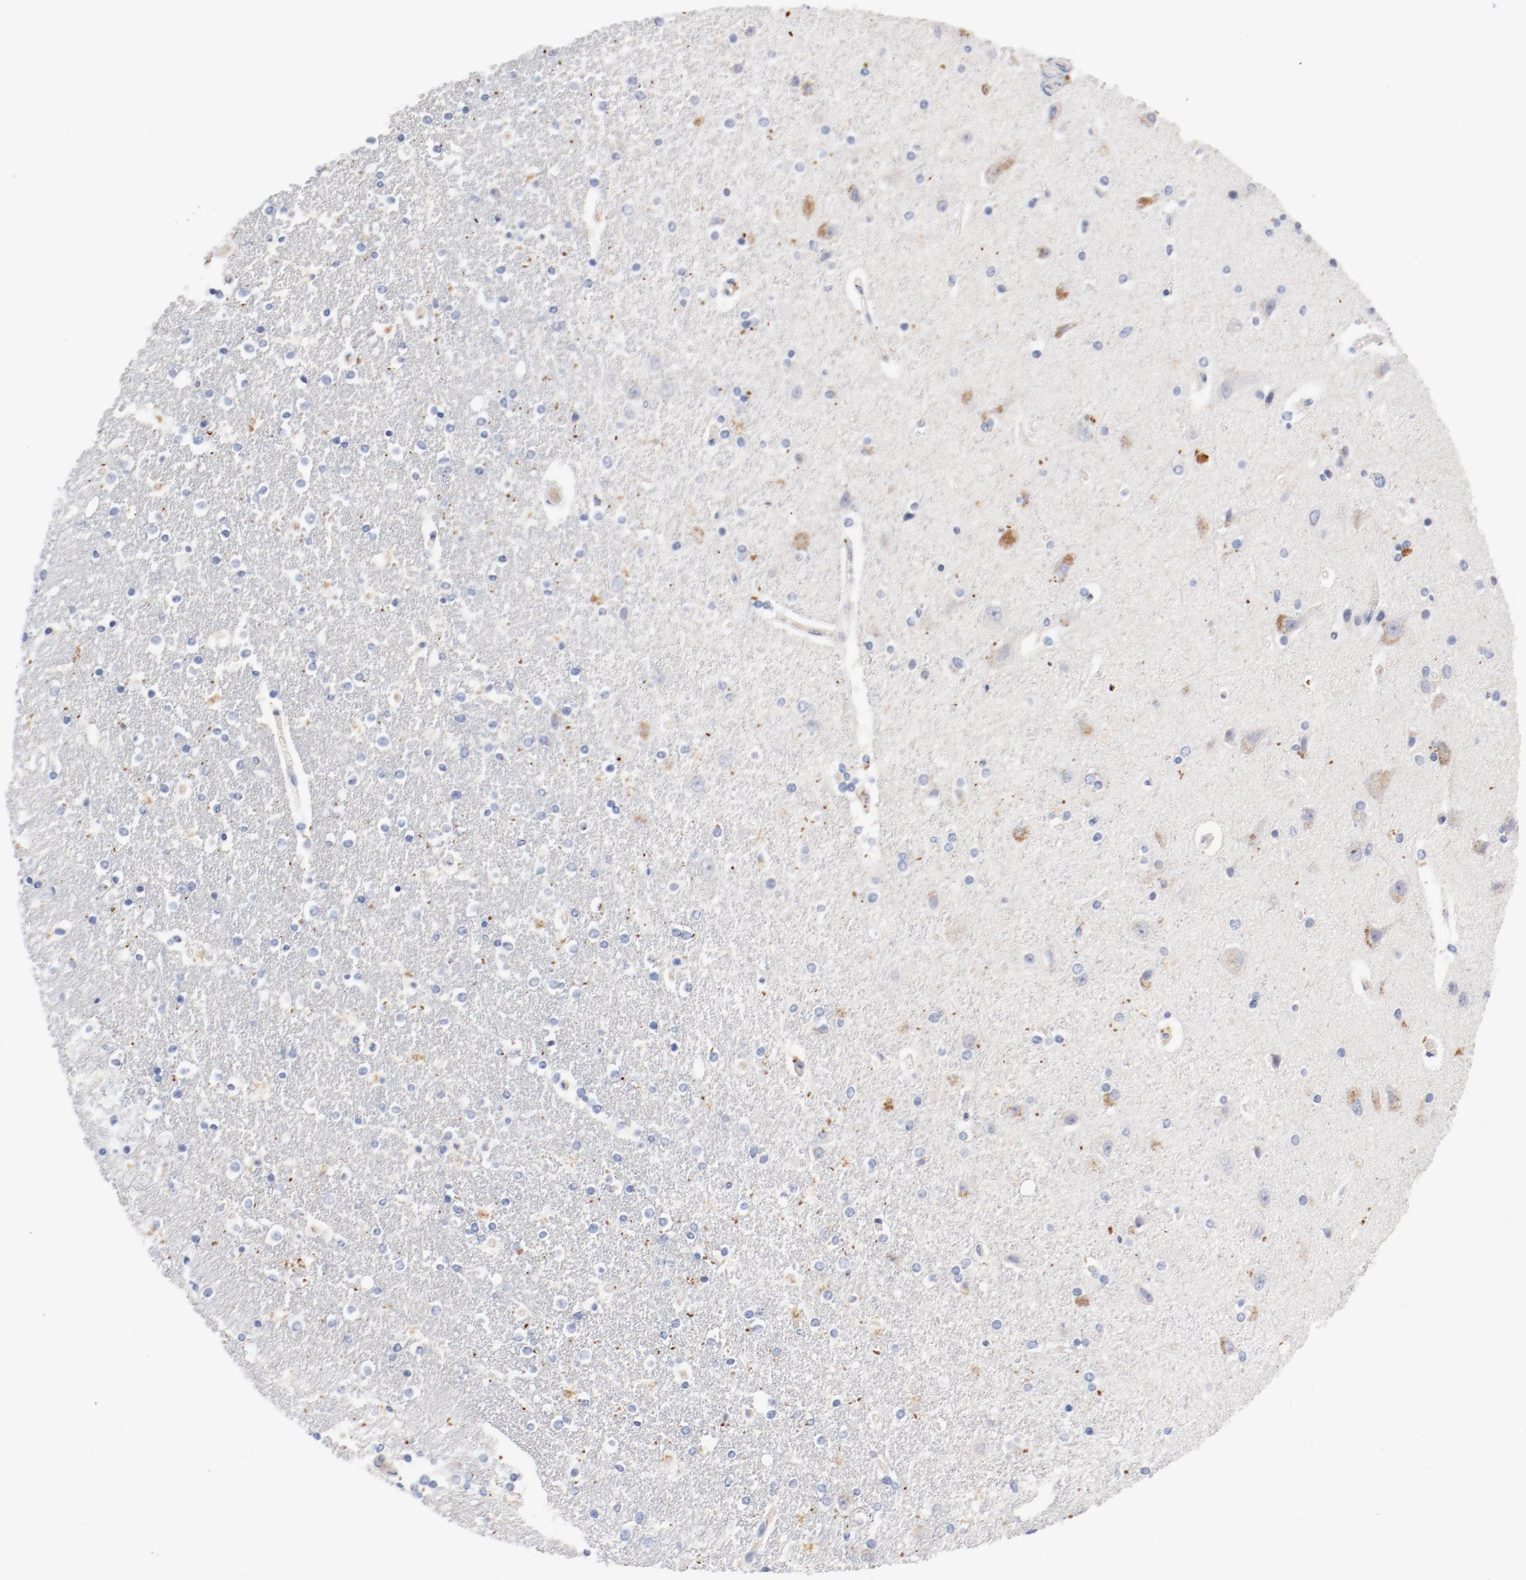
{"staining": {"intensity": "negative", "quantity": "none", "location": "none"}, "tissue": "caudate", "cell_type": "Glial cells", "image_type": "normal", "snomed": [{"axis": "morphology", "description": "Normal tissue, NOS"}, {"axis": "topography", "description": "Lateral ventricle wall"}], "caption": "Histopathology image shows no significant protein staining in glial cells of unremarkable caudate.", "gene": "BIRC5", "patient": {"sex": "female", "age": 54}}